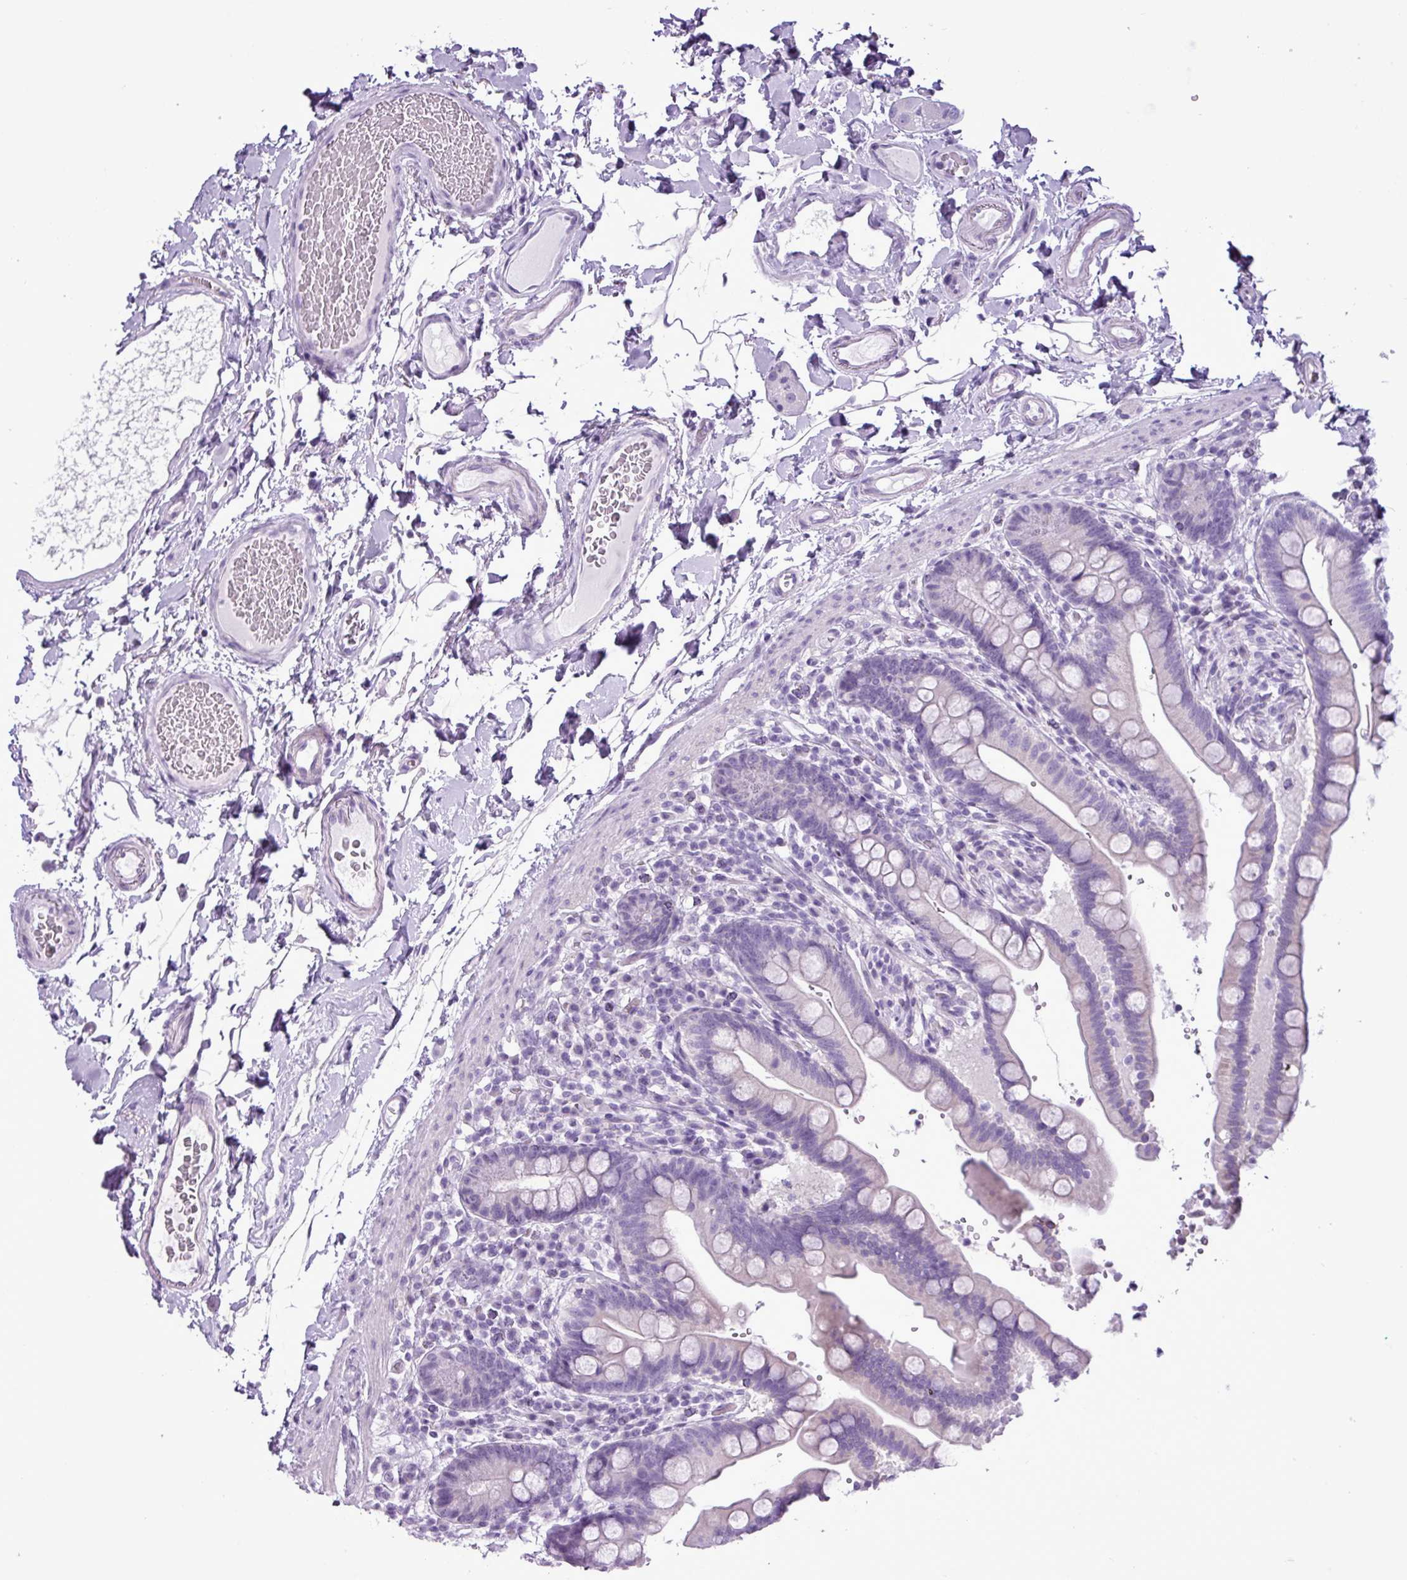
{"staining": {"intensity": "negative", "quantity": "none", "location": "none"}, "tissue": "colon", "cell_type": "Endothelial cells", "image_type": "normal", "snomed": [{"axis": "morphology", "description": "Normal tissue, NOS"}, {"axis": "topography", "description": "Smooth muscle"}, {"axis": "topography", "description": "Colon"}], "caption": "Photomicrograph shows no protein staining in endothelial cells of normal colon.", "gene": "ALDH3A1", "patient": {"sex": "male", "age": 73}}